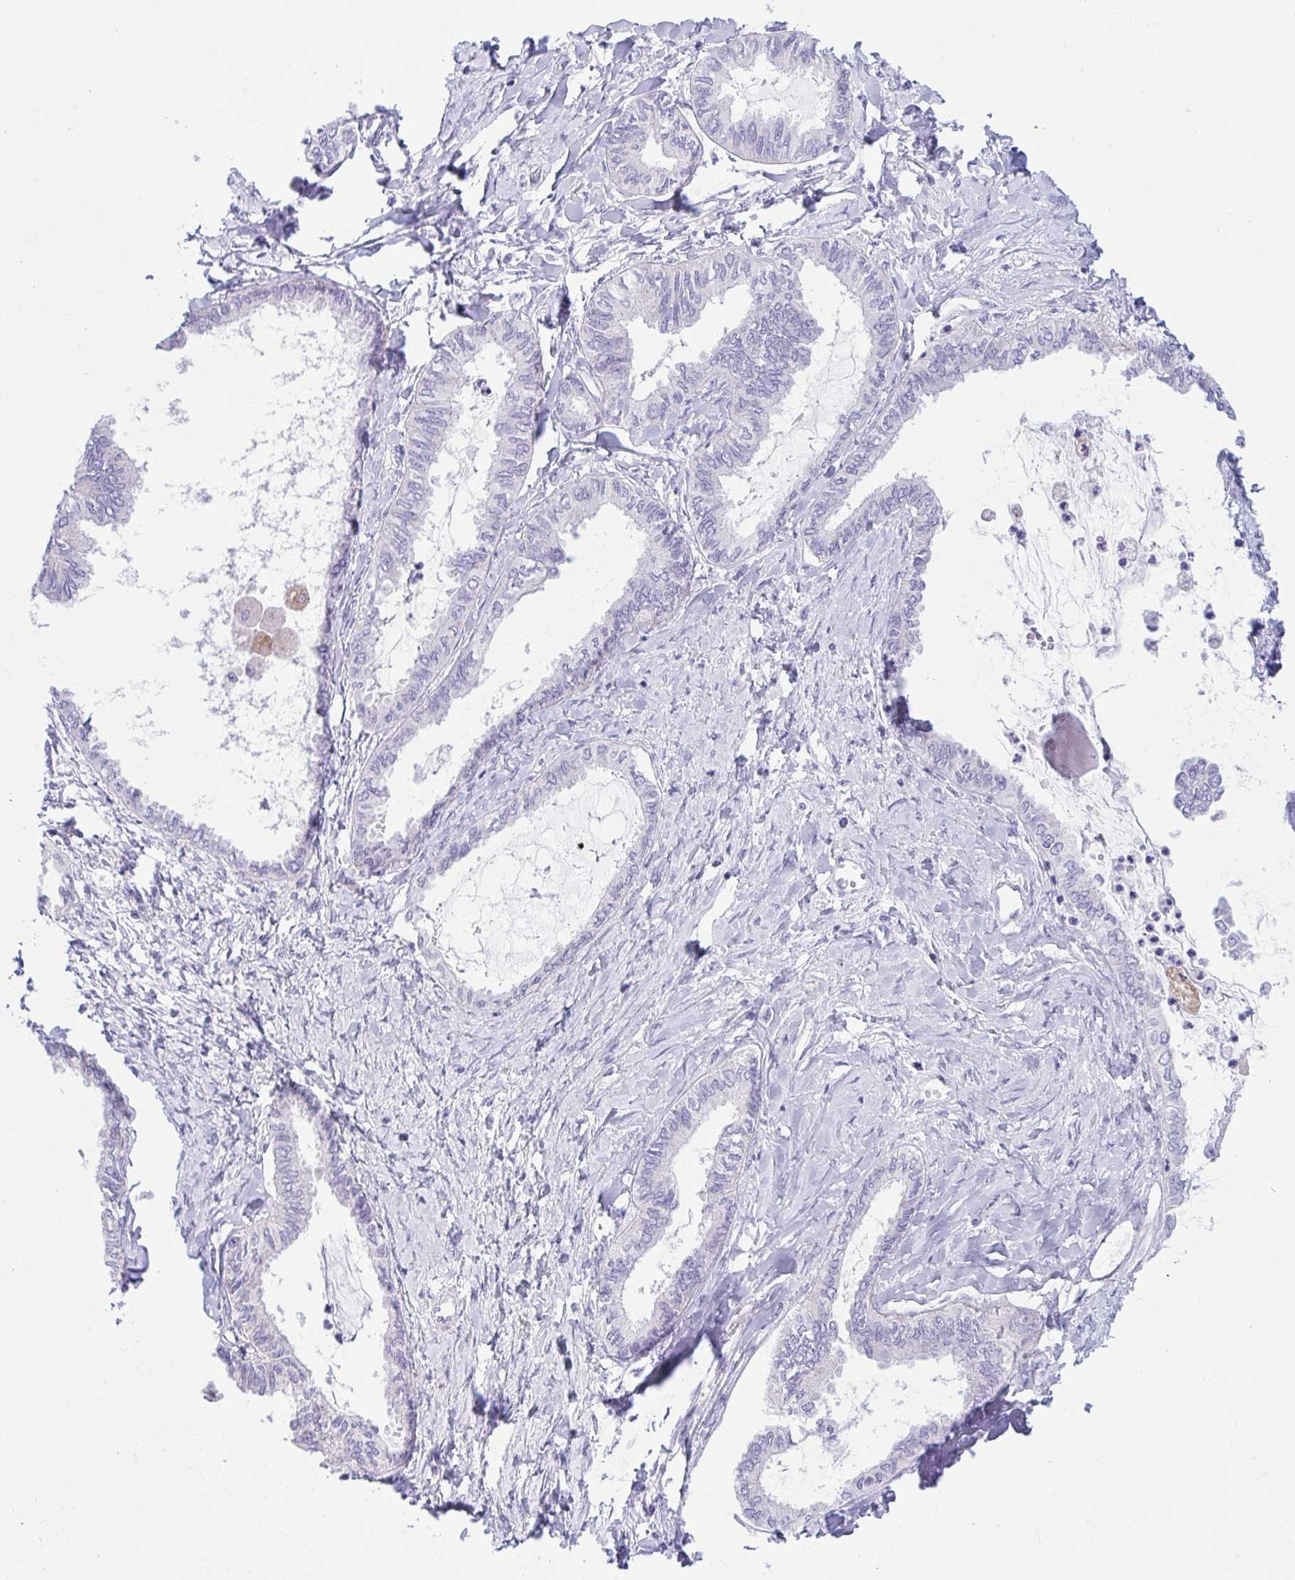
{"staining": {"intensity": "negative", "quantity": "none", "location": "none"}, "tissue": "ovarian cancer", "cell_type": "Tumor cells", "image_type": "cancer", "snomed": [{"axis": "morphology", "description": "Carcinoma, endometroid"}, {"axis": "topography", "description": "Ovary"}], "caption": "Ovarian cancer was stained to show a protein in brown. There is no significant staining in tumor cells.", "gene": "DTX3", "patient": {"sex": "female", "age": 70}}